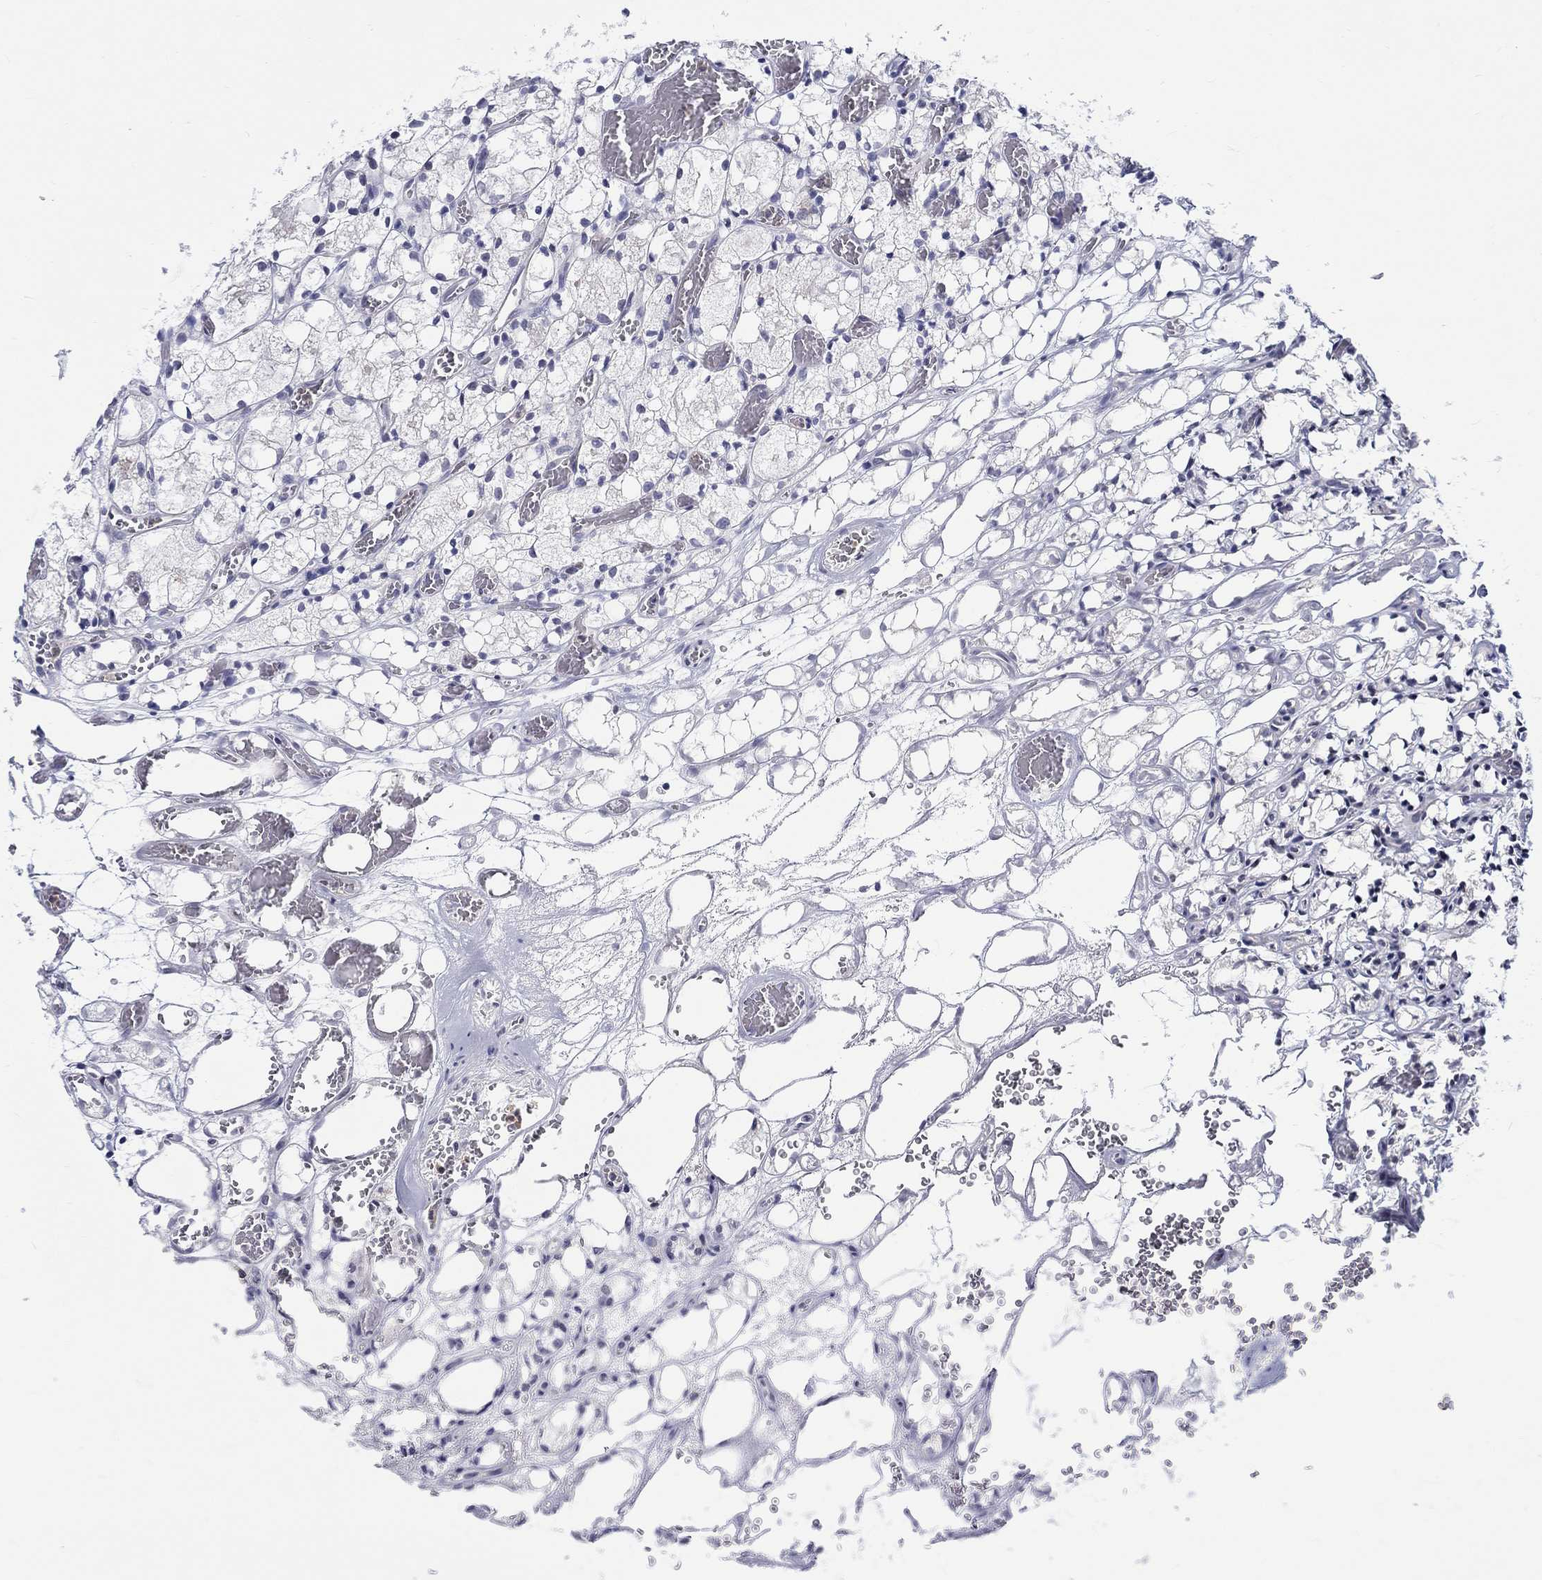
{"staining": {"intensity": "negative", "quantity": "none", "location": "none"}, "tissue": "renal cancer", "cell_type": "Tumor cells", "image_type": "cancer", "snomed": [{"axis": "morphology", "description": "Adenocarcinoma, NOS"}, {"axis": "topography", "description": "Kidney"}], "caption": "Human renal cancer stained for a protein using immunohistochemistry shows no staining in tumor cells.", "gene": "ST6GALNAC1", "patient": {"sex": "female", "age": 69}}